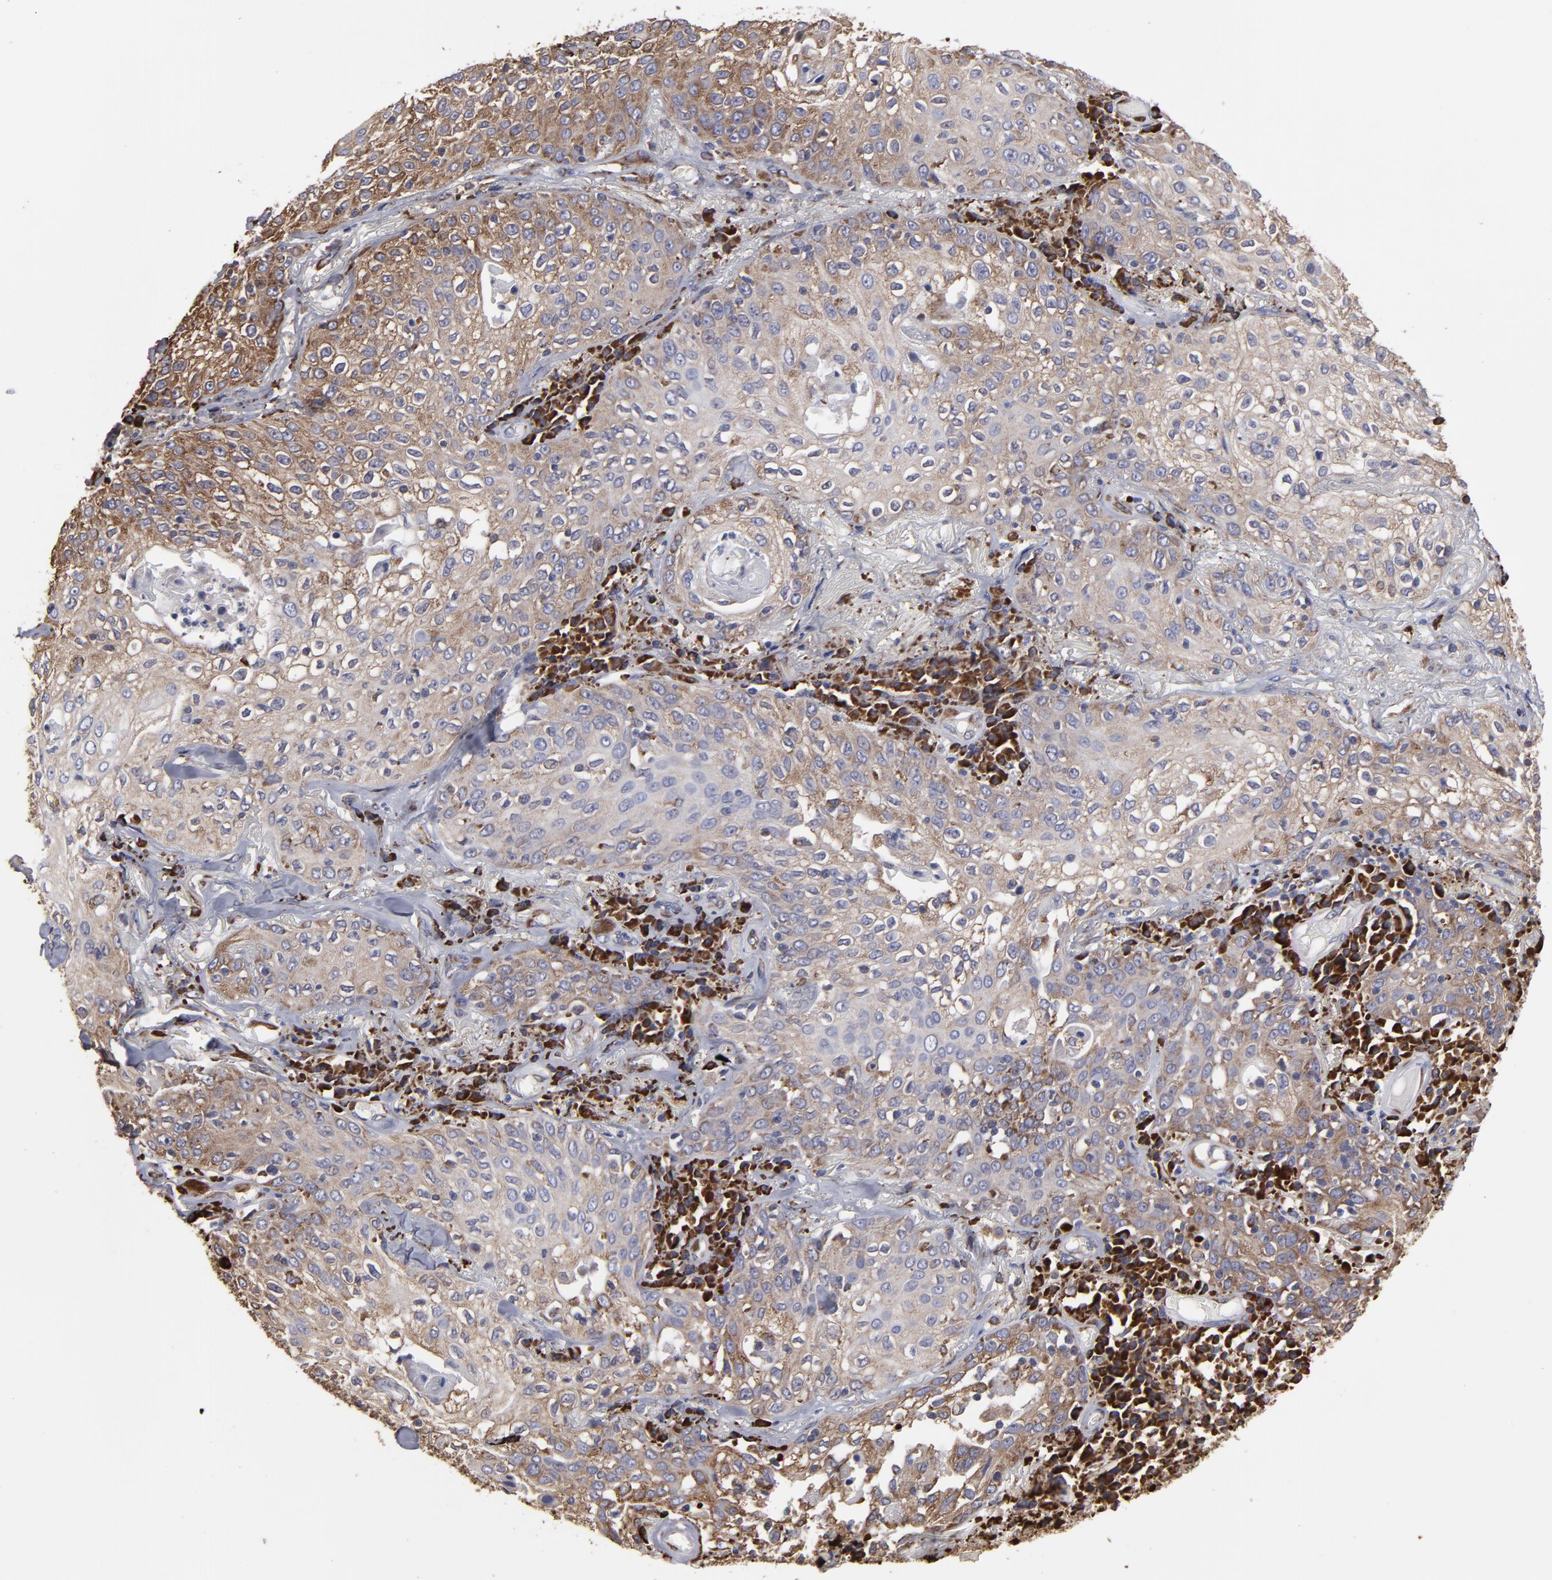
{"staining": {"intensity": "moderate", "quantity": ">75%", "location": "cytoplasmic/membranous"}, "tissue": "skin cancer", "cell_type": "Tumor cells", "image_type": "cancer", "snomed": [{"axis": "morphology", "description": "Squamous cell carcinoma, NOS"}, {"axis": "topography", "description": "Skin"}], "caption": "Skin cancer was stained to show a protein in brown. There is medium levels of moderate cytoplasmic/membranous positivity in approximately >75% of tumor cells.", "gene": "SND1", "patient": {"sex": "male", "age": 65}}